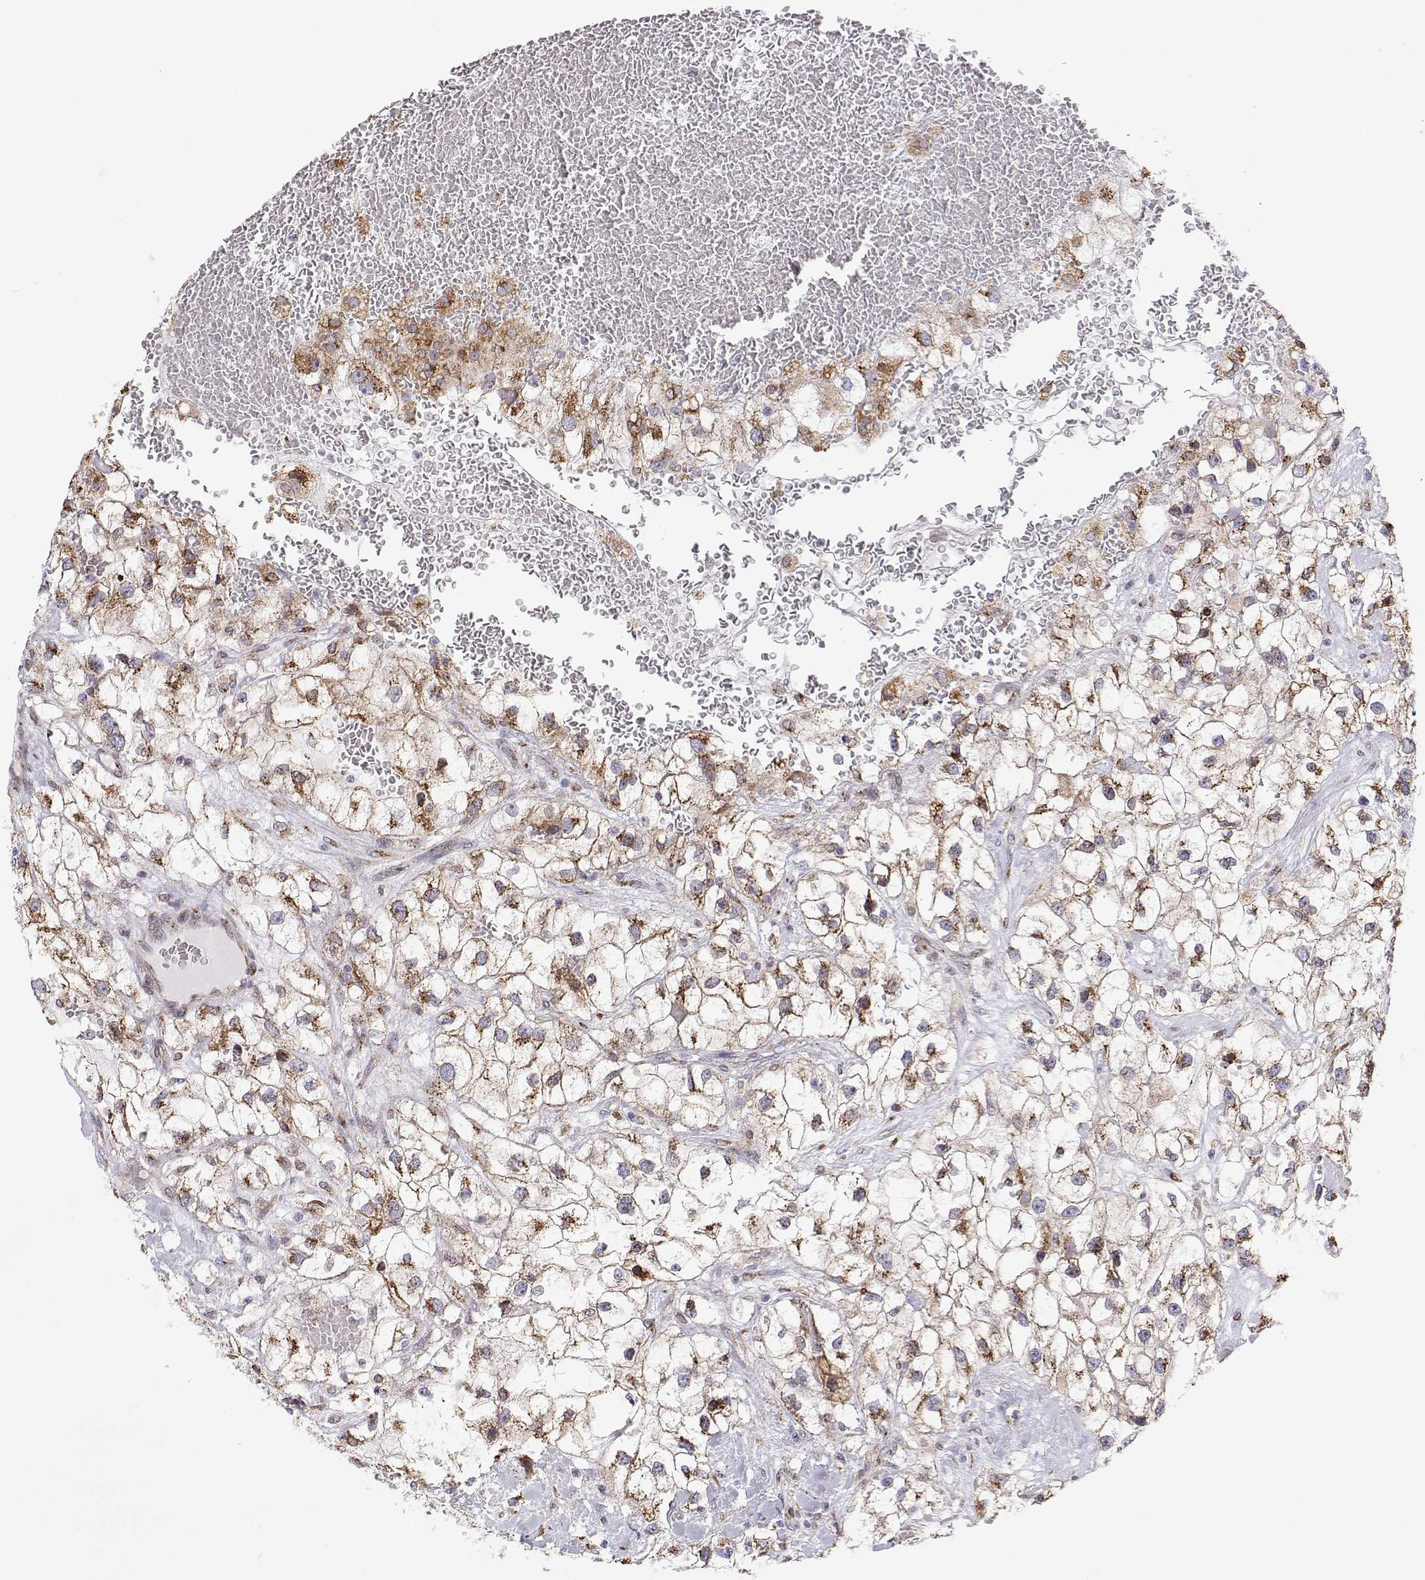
{"staining": {"intensity": "moderate", "quantity": "25%-75%", "location": "cytoplasmic/membranous"}, "tissue": "renal cancer", "cell_type": "Tumor cells", "image_type": "cancer", "snomed": [{"axis": "morphology", "description": "Adenocarcinoma, NOS"}, {"axis": "topography", "description": "Kidney"}], "caption": "Renal cancer (adenocarcinoma) stained with a protein marker shows moderate staining in tumor cells.", "gene": "STARD13", "patient": {"sex": "male", "age": 59}}